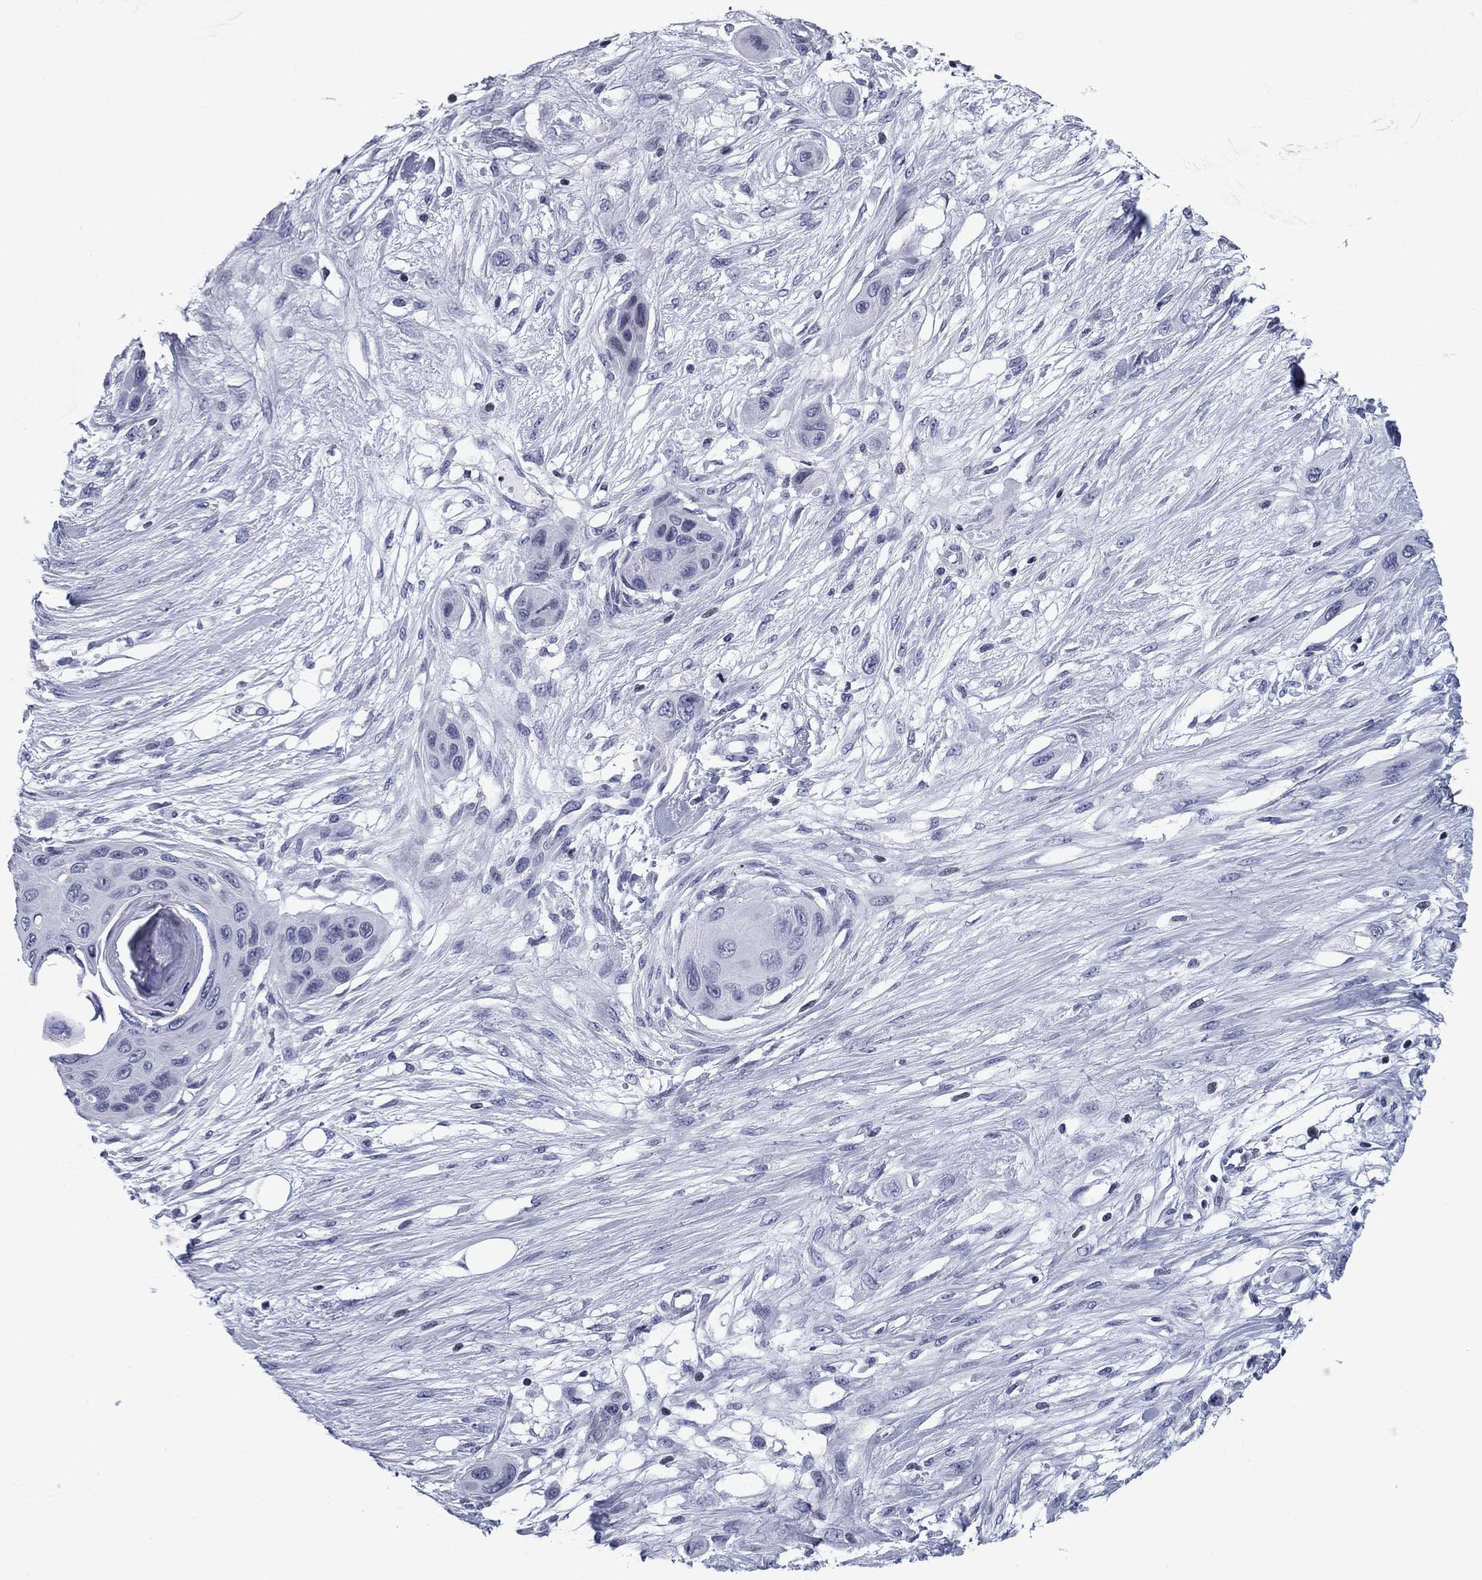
{"staining": {"intensity": "negative", "quantity": "none", "location": "none"}, "tissue": "skin cancer", "cell_type": "Tumor cells", "image_type": "cancer", "snomed": [{"axis": "morphology", "description": "Squamous cell carcinoma, NOS"}, {"axis": "topography", "description": "Skin"}], "caption": "A micrograph of human skin squamous cell carcinoma is negative for staining in tumor cells. Brightfield microscopy of IHC stained with DAB (3,3'-diaminobenzidine) (brown) and hematoxylin (blue), captured at high magnification.", "gene": "CCDC144A", "patient": {"sex": "male", "age": 79}}